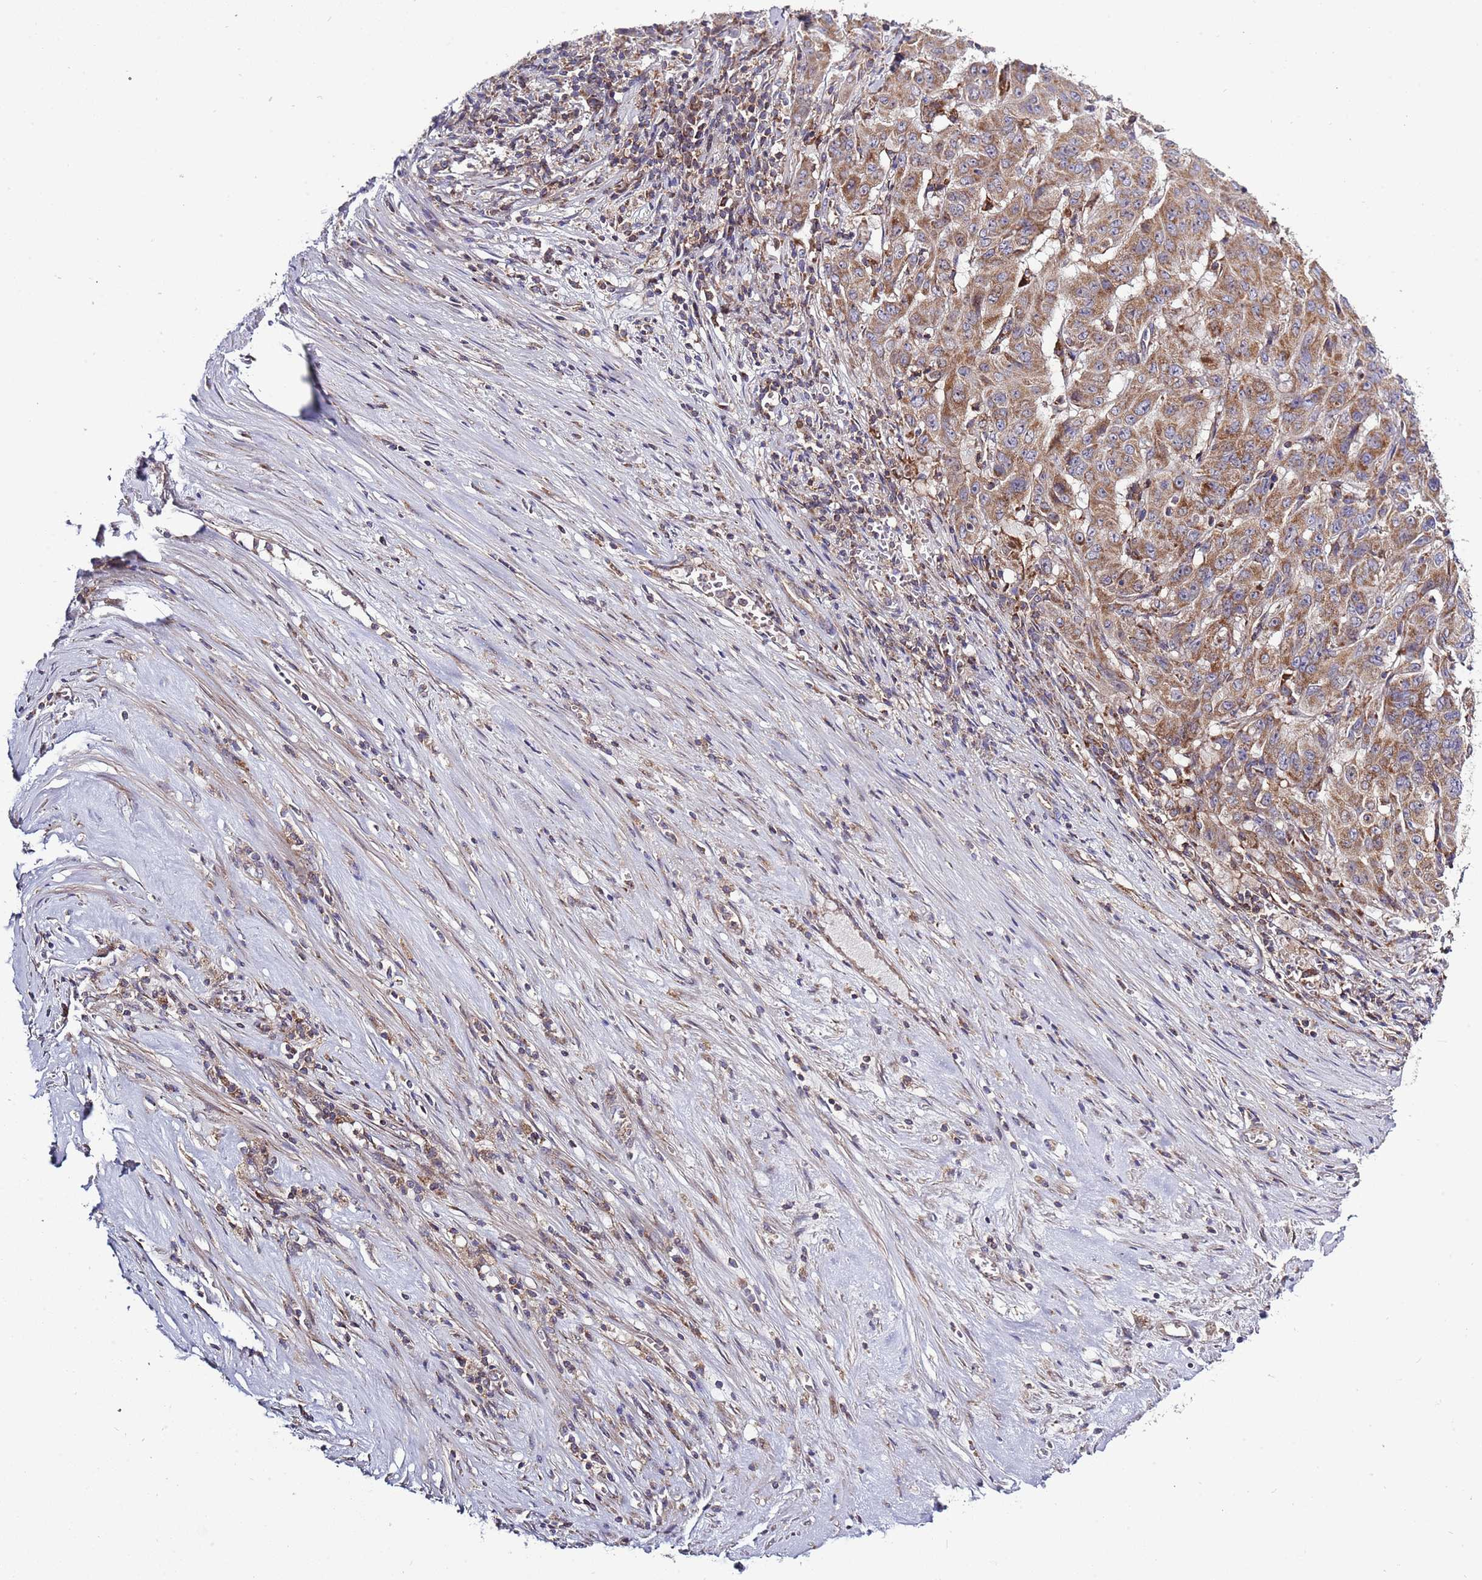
{"staining": {"intensity": "moderate", "quantity": ">75%", "location": "cytoplasmic/membranous"}, "tissue": "pancreatic cancer", "cell_type": "Tumor cells", "image_type": "cancer", "snomed": [{"axis": "morphology", "description": "Adenocarcinoma, NOS"}, {"axis": "topography", "description": "Pancreas"}], "caption": "Immunohistochemical staining of adenocarcinoma (pancreatic) exhibits moderate cytoplasmic/membranous protein staining in approximately >75% of tumor cells.", "gene": "IRS4", "patient": {"sex": "male", "age": 63}}